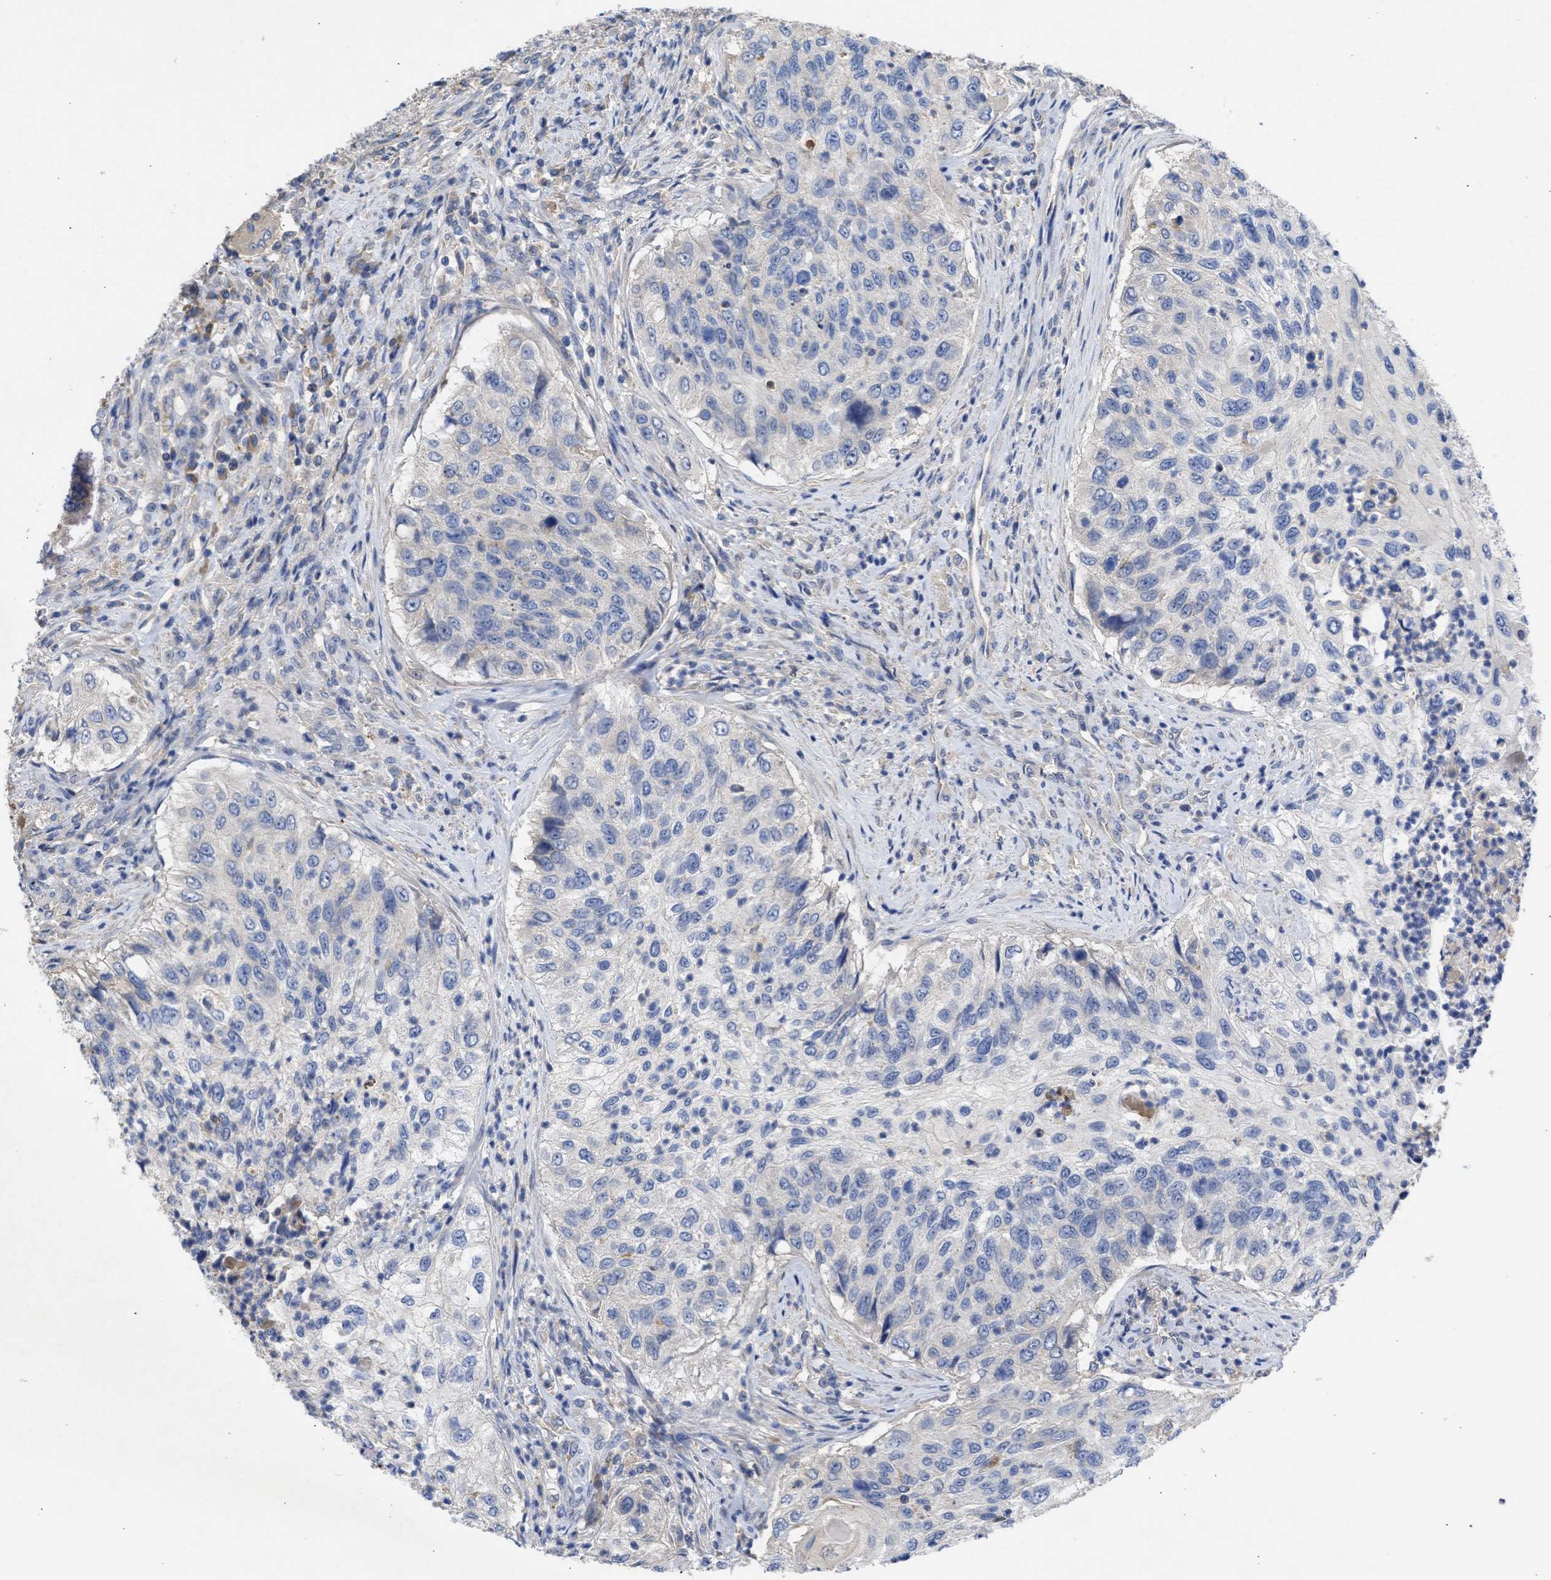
{"staining": {"intensity": "negative", "quantity": "none", "location": "none"}, "tissue": "urothelial cancer", "cell_type": "Tumor cells", "image_type": "cancer", "snomed": [{"axis": "morphology", "description": "Urothelial carcinoma, High grade"}, {"axis": "topography", "description": "Urinary bladder"}], "caption": "A high-resolution histopathology image shows IHC staining of high-grade urothelial carcinoma, which demonstrates no significant positivity in tumor cells. (DAB IHC with hematoxylin counter stain).", "gene": "ARHGEF4", "patient": {"sex": "female", "age": 60}}